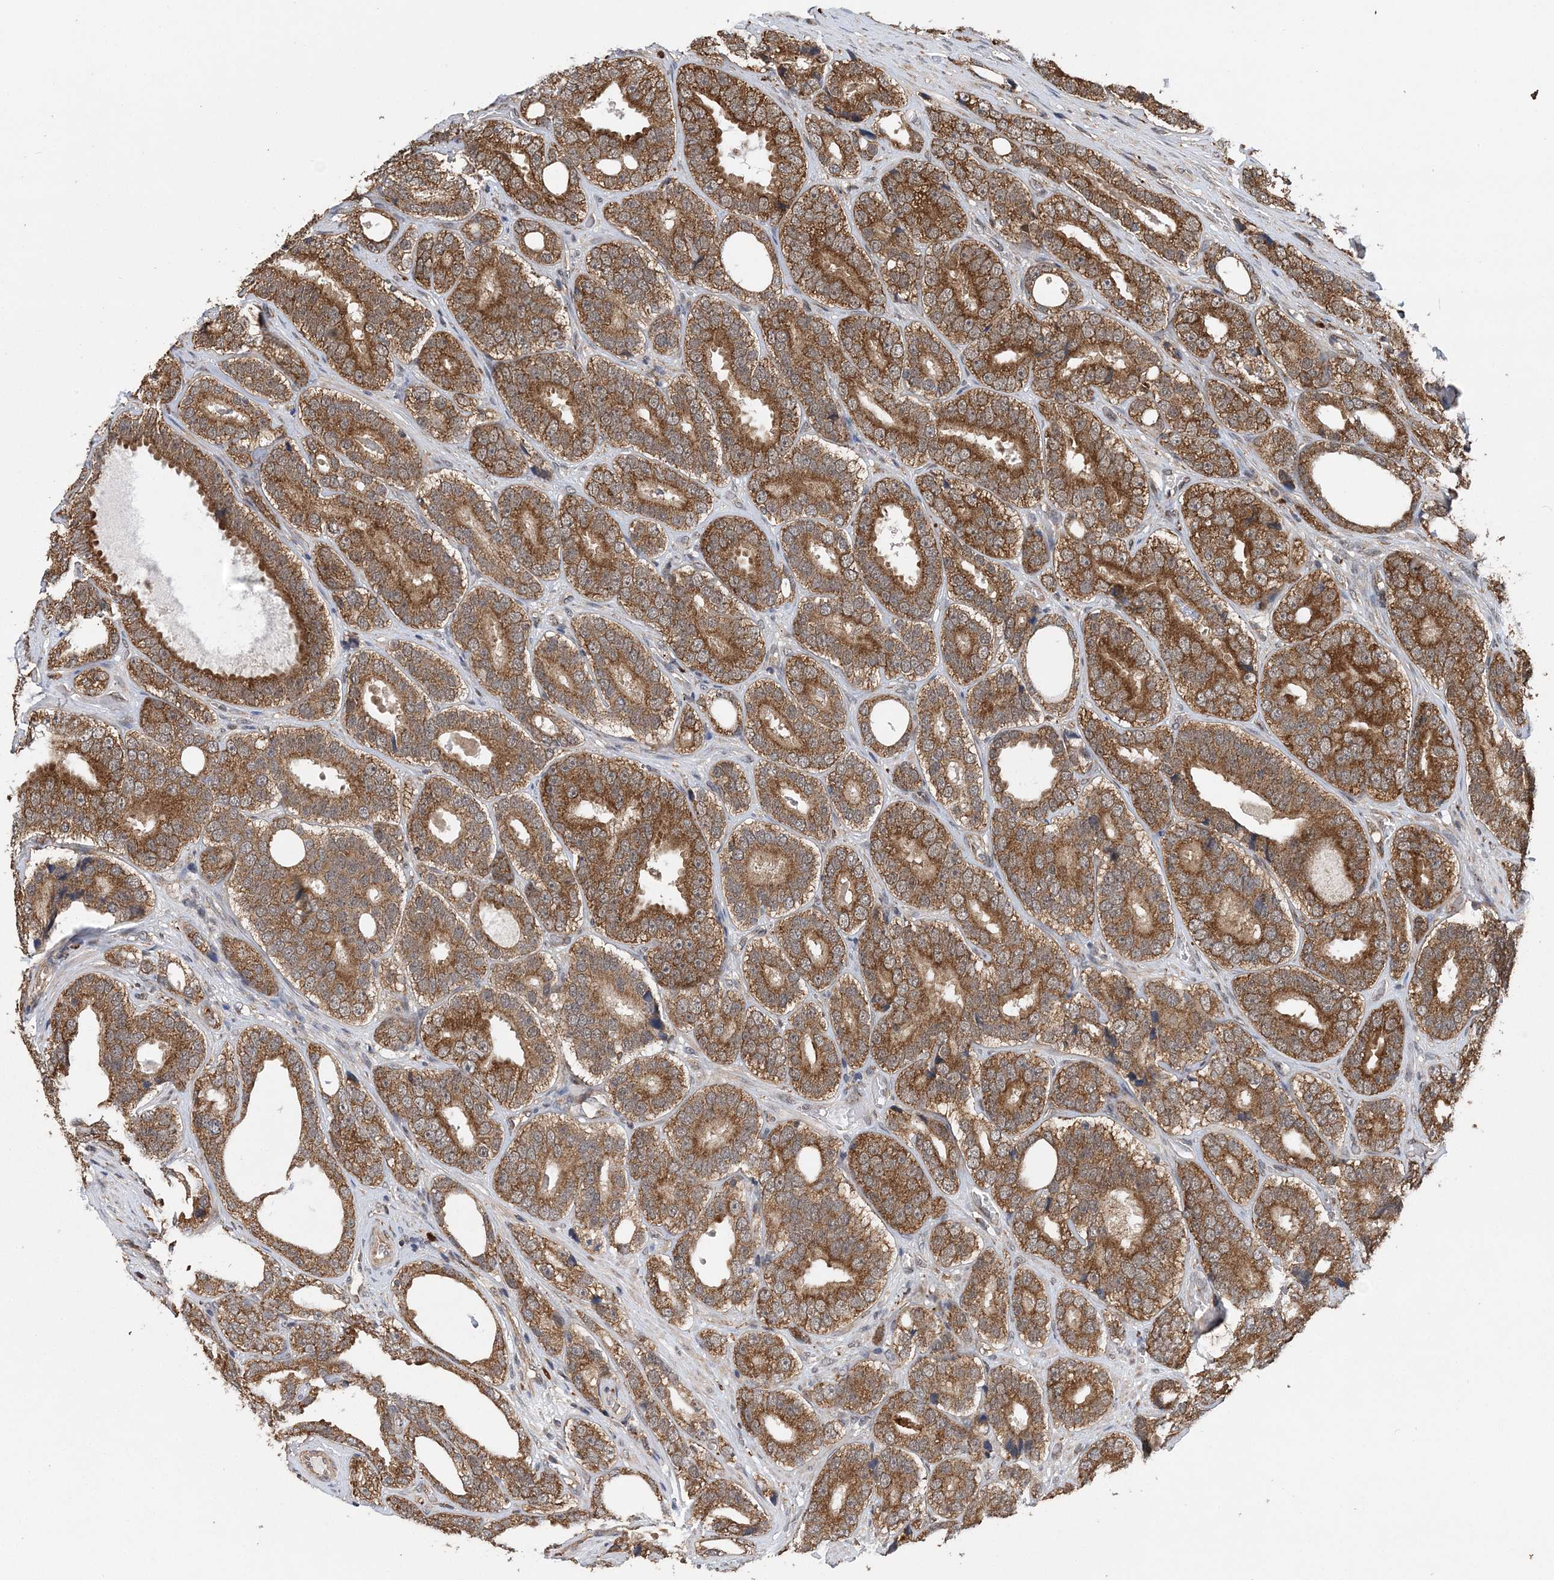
{"staining": {"intensity": "moderate", "quantity": ">75%", "location": "cytoplasmic/membranous"}, "tissue": "prostate cancer", "cell_type": "Tumor cells", "image_type": "cancer", "snomed": [{"axis": "morphology", "description": "Adenocarcinoma, High grade"}, {"axis": "topography", "description": "Prostate"}], "caption": "Moderate cytoplasmic/membranous protein positivity is seen in approximately >75% of tumor cells in adenocarcinoma (high-grade) (prostate).", "gene": "PCBP1", "patient": {"sex": "male", "age": 56}}